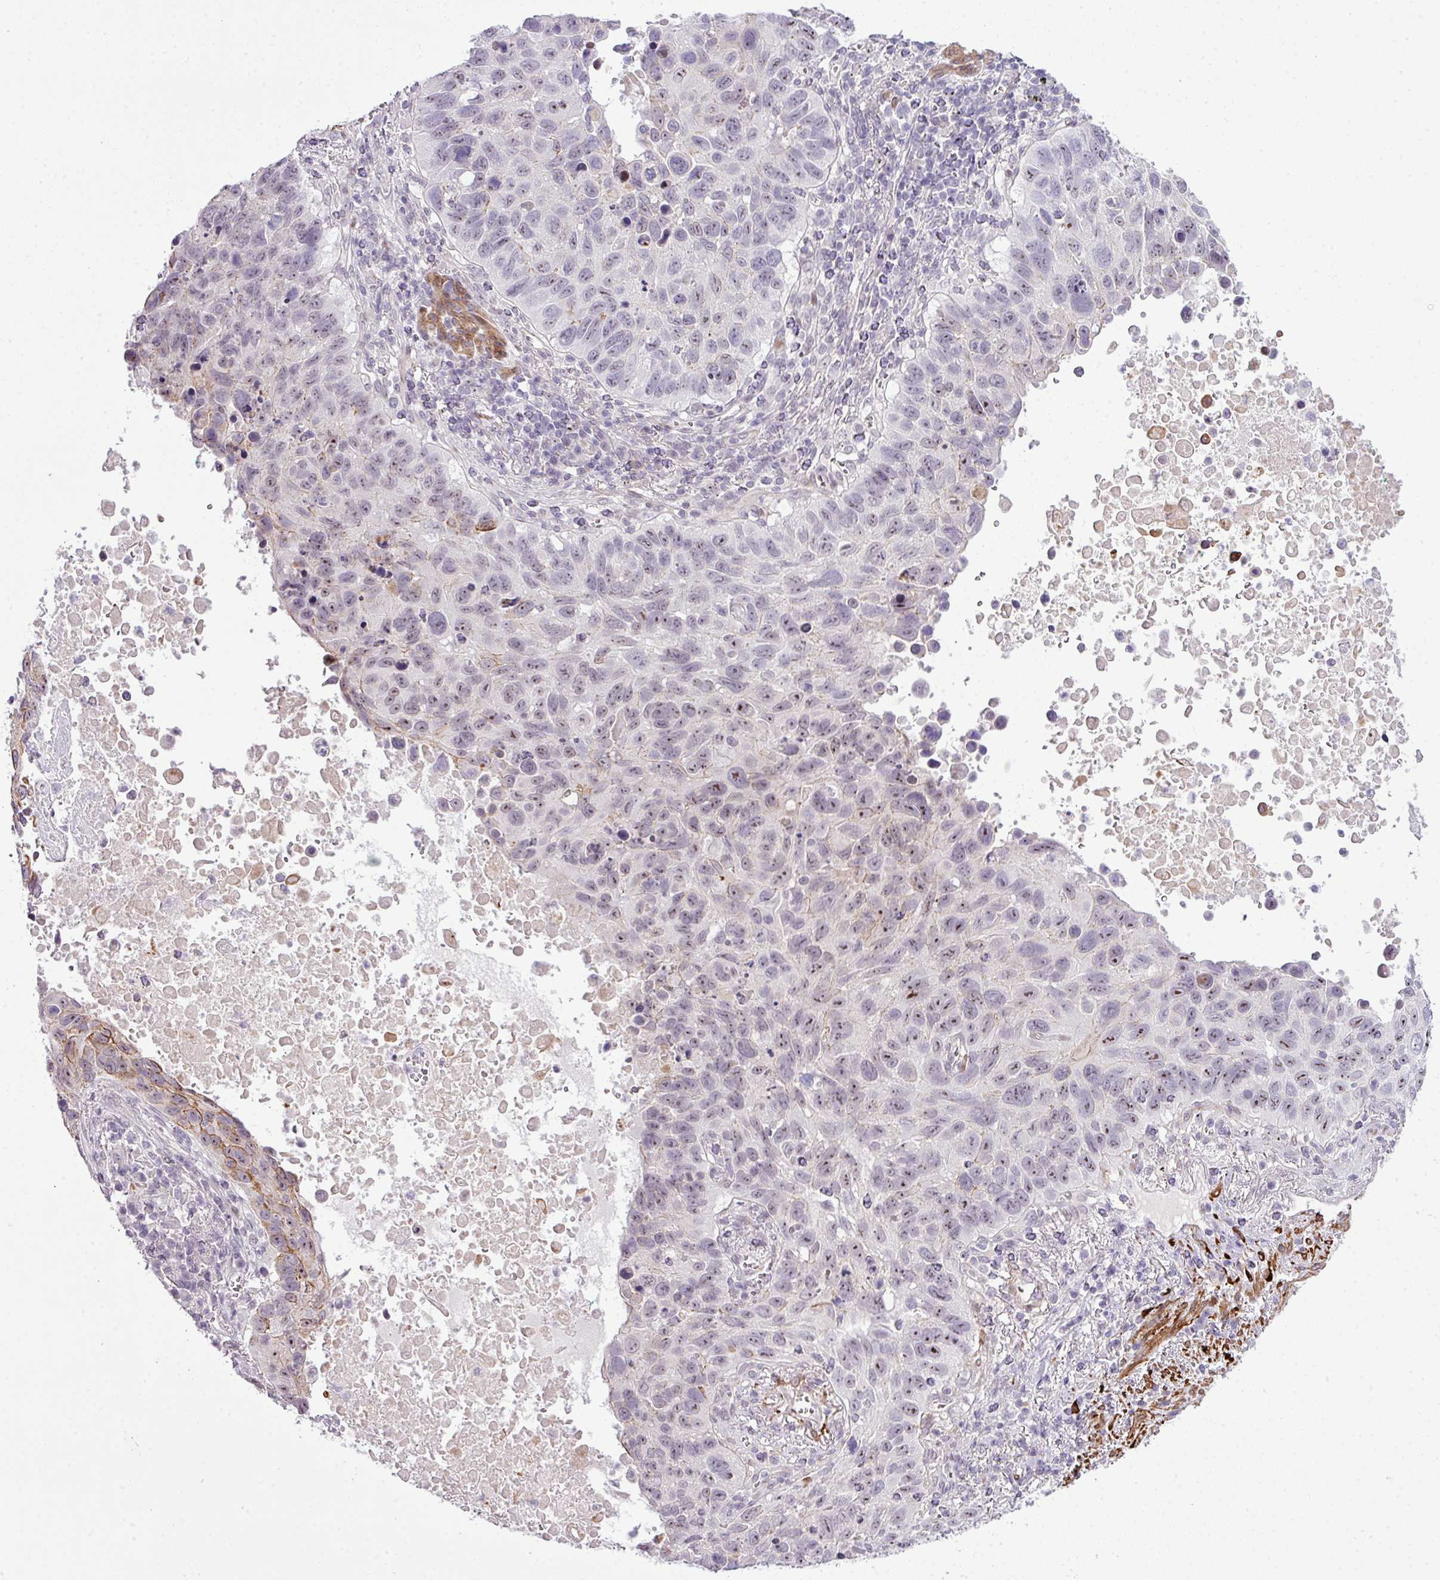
{"staining": {"intensity": "moderate", "quantity": "25%-75%", "location": "cytoplasmic/membranous,nuclear"}, "tissue": "lung cancer", "cell_type": "Tumor cells", "image_type": "cancer", "snomed": [{"axis": "morphology", "description": "Squamous cell carcinoma, NOS"}, {"axis": "topography", "description": "Lung"}], "caption": "Immunohistochemistry staining of lung cancer, which reveals medium levels of moderate cytoplasmic/membranous and nuclear staining in about 25%-75% of tumor cells indicating moderate cytoplasmic/membranous and nuclear protein expression. The staining was performed using DAB (brown) for protein detection and nuclei were counterstained in hematoxylin (blue).", "gene": "ZNF688", "patient": {"sex": "male", "age": 66}}